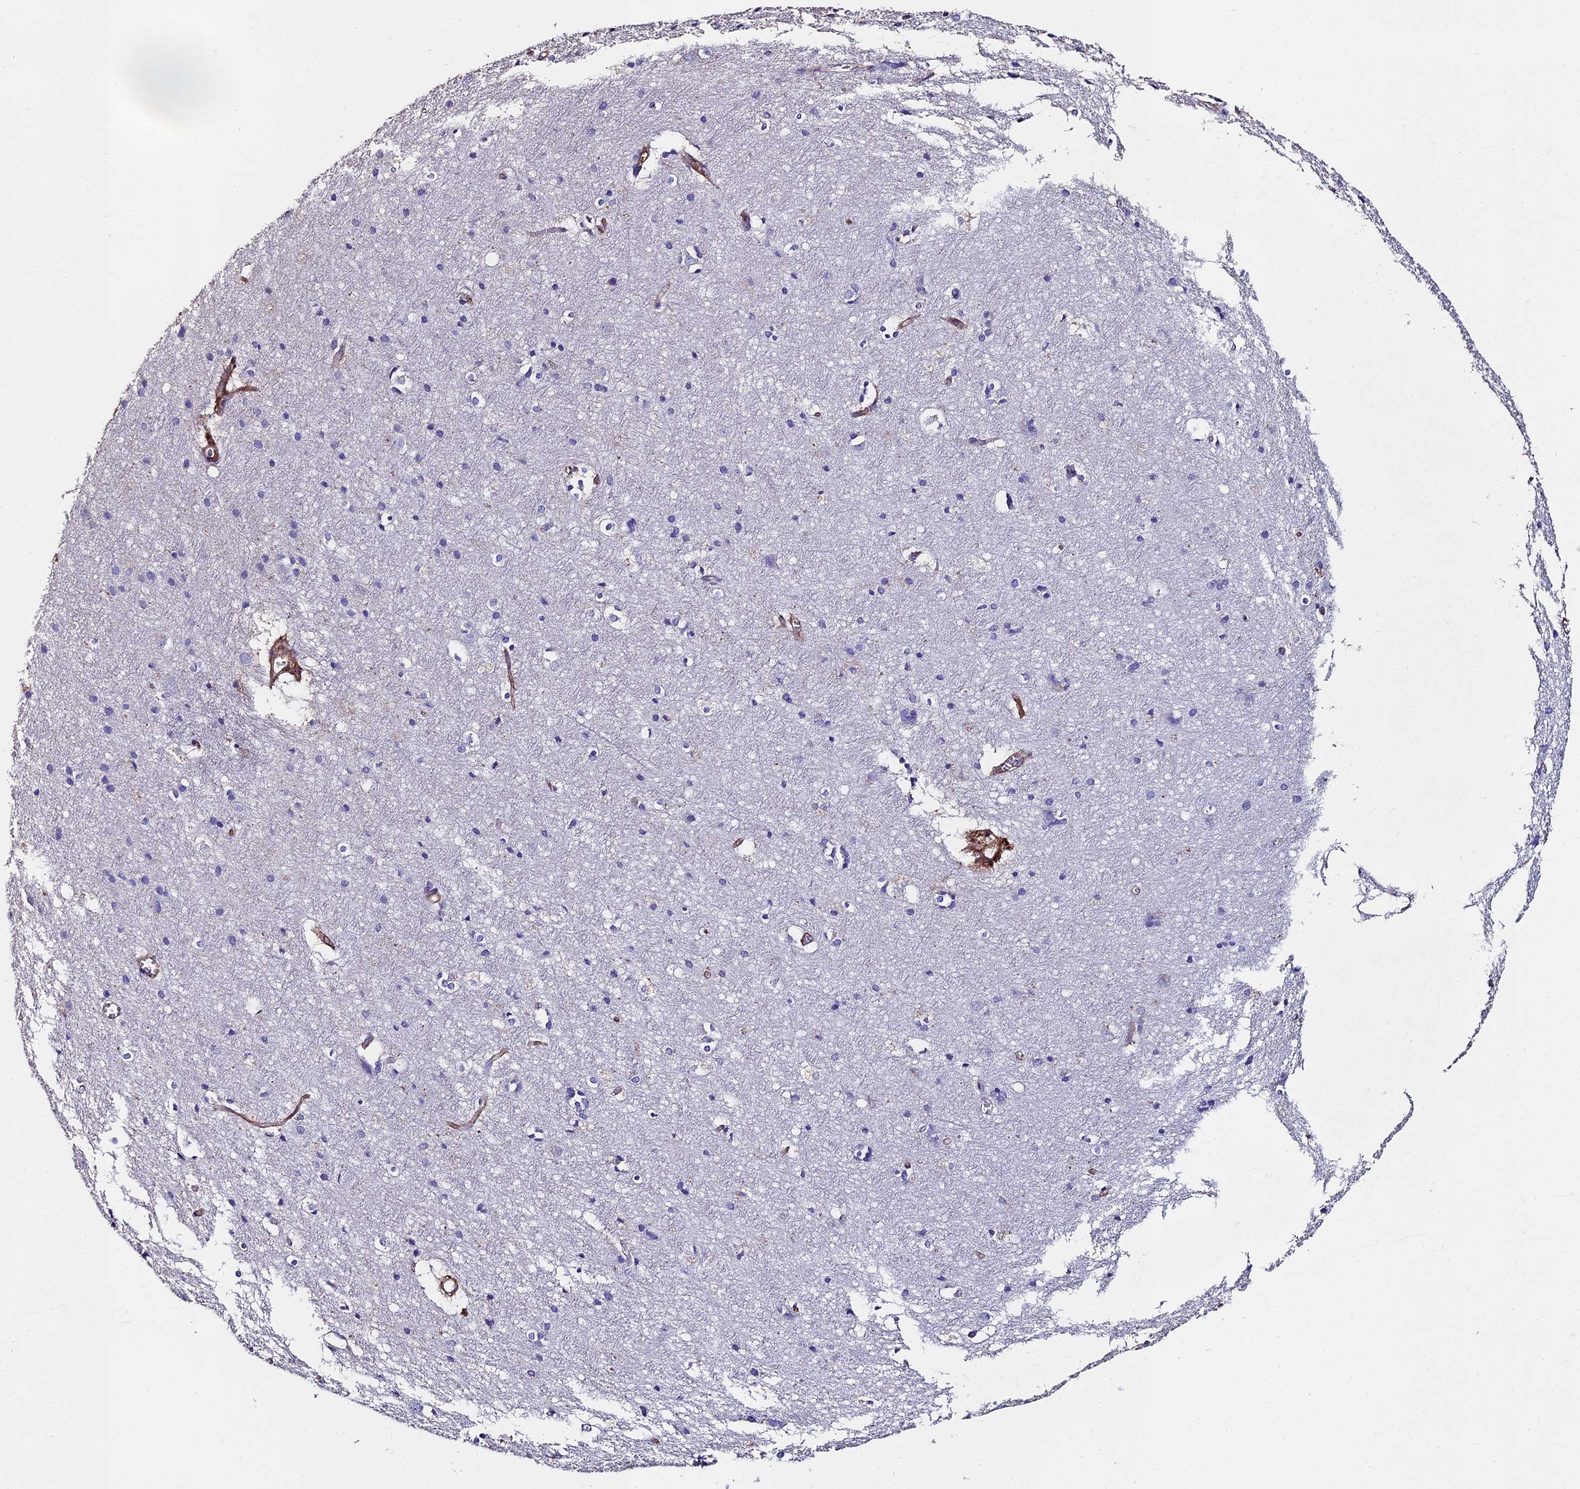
{"staining": {"intensity": "moderate", "quantity": ">75%", "location": "cytoplasmic/membranous"}, "tissue": "cerebral cortex", "cell_type": "Endothelial cells", "image_type": "normal", "snomed": [{"axis": "morphology", "description": "Normal tissue, NOS"}, {"axis": "topography", "description": "Cerebral cortex"}], "caption": "This photomicrograph shows immunohistochemistry (IHC) staining of unremarkable cerebral cortex, with medium moderate cytoplasmic/membranous expression in about >75% of endothelial cells.", "gene": "C6", "patient": {"sex": "male", "age": 54}}